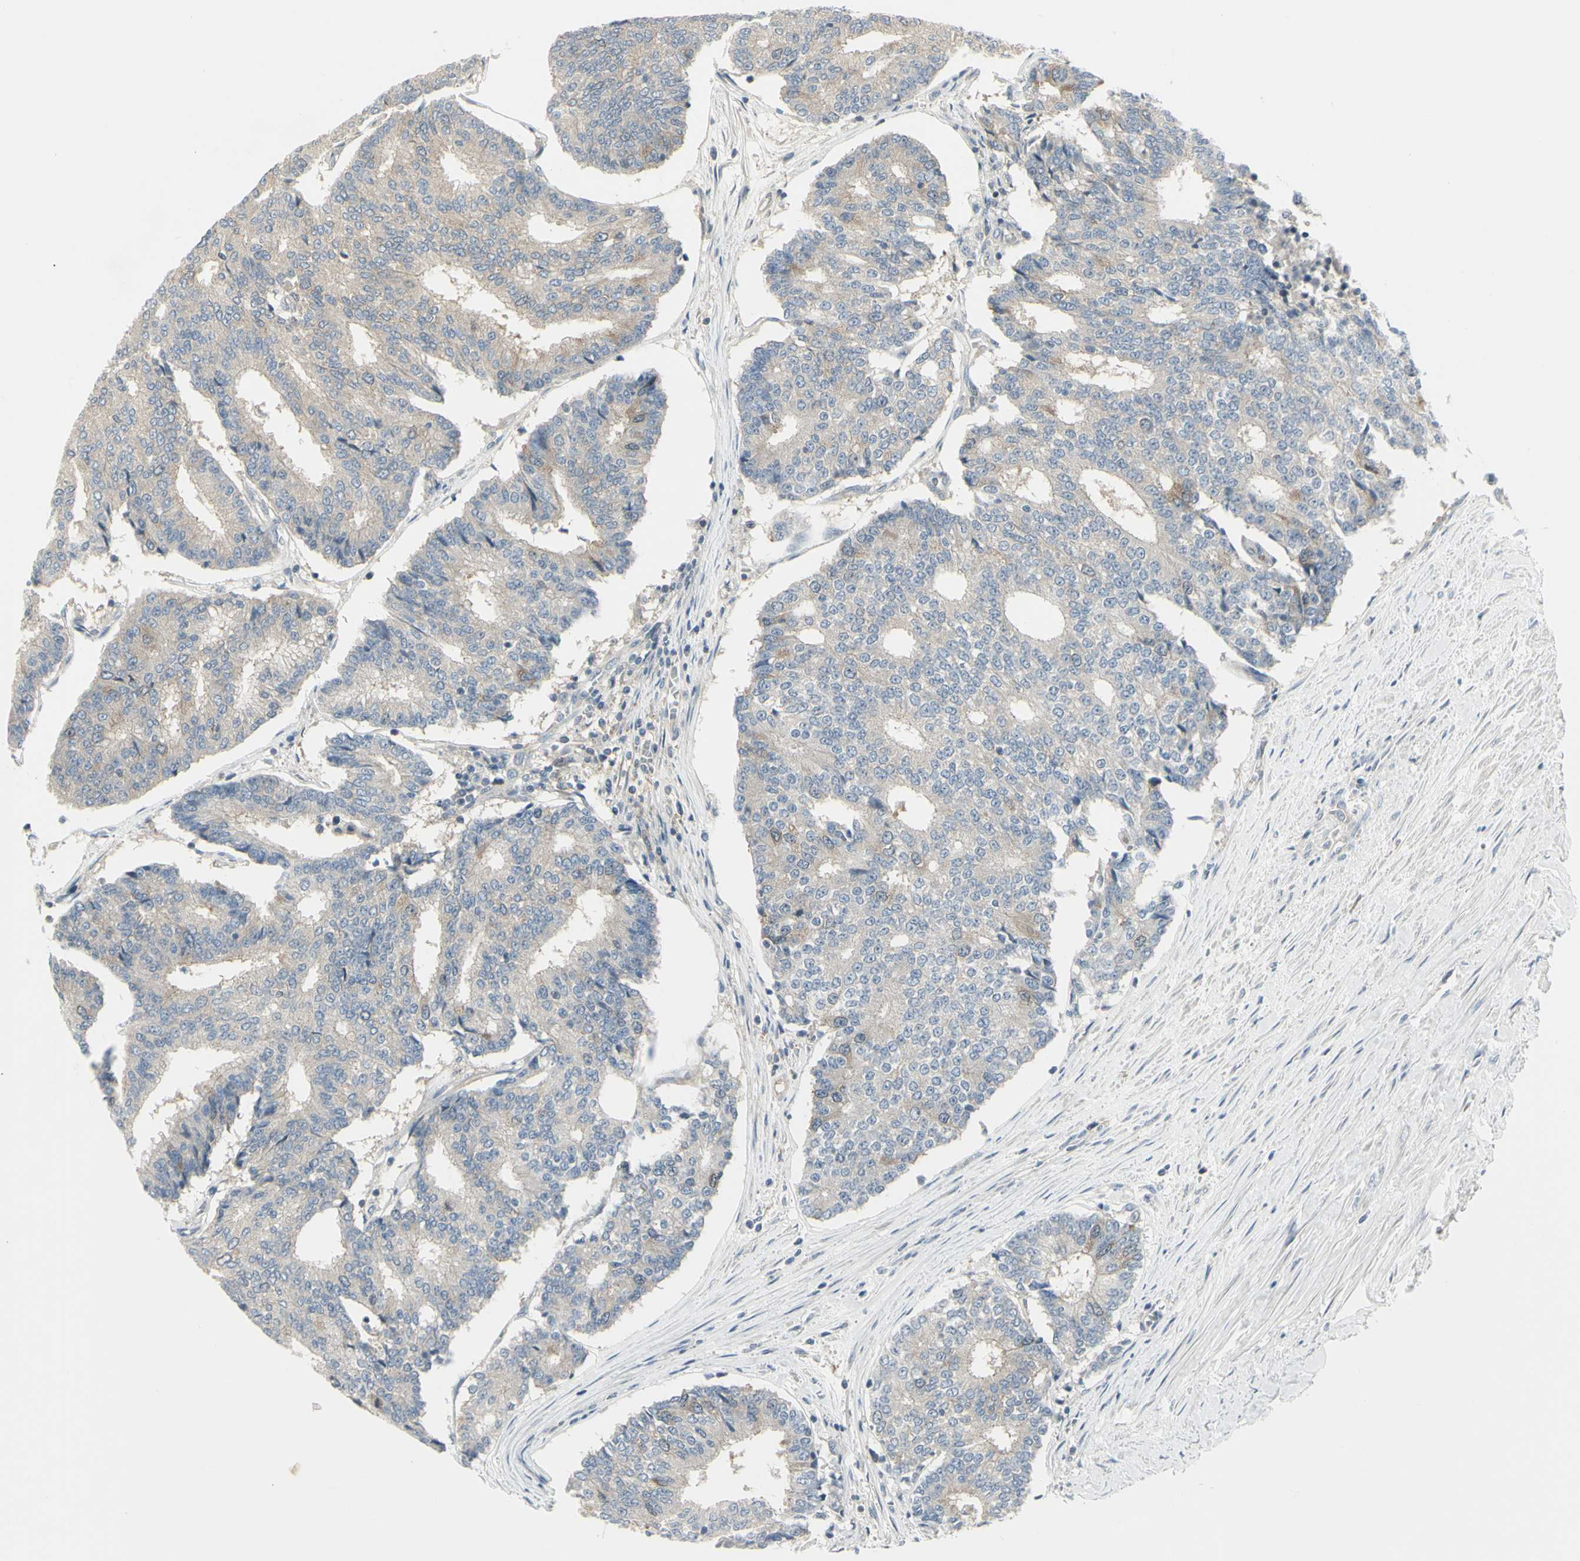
{"staining": {"intensity": "weak", "quantity": ">75%", "location": "cytoplasmic/membranous"}, "tissue": "prostate cancer", "cell_type": "Tumor cells", "image_type": "cancer", "snomed": [{"axis": "morphology", "description": "Adenocarcinoma, High grade"}, {"axis": "topography", "description": "Prostate"}], "caption": "Human prostate cancer (adenocarcinoma (high-grade)) stained for a protein (brown) reveals weak cytoplasmic/membranous positive staining in about >75% of tumor cells.", "gene": "CCNB2", "patient": {"sex": "male", "age": 55}}